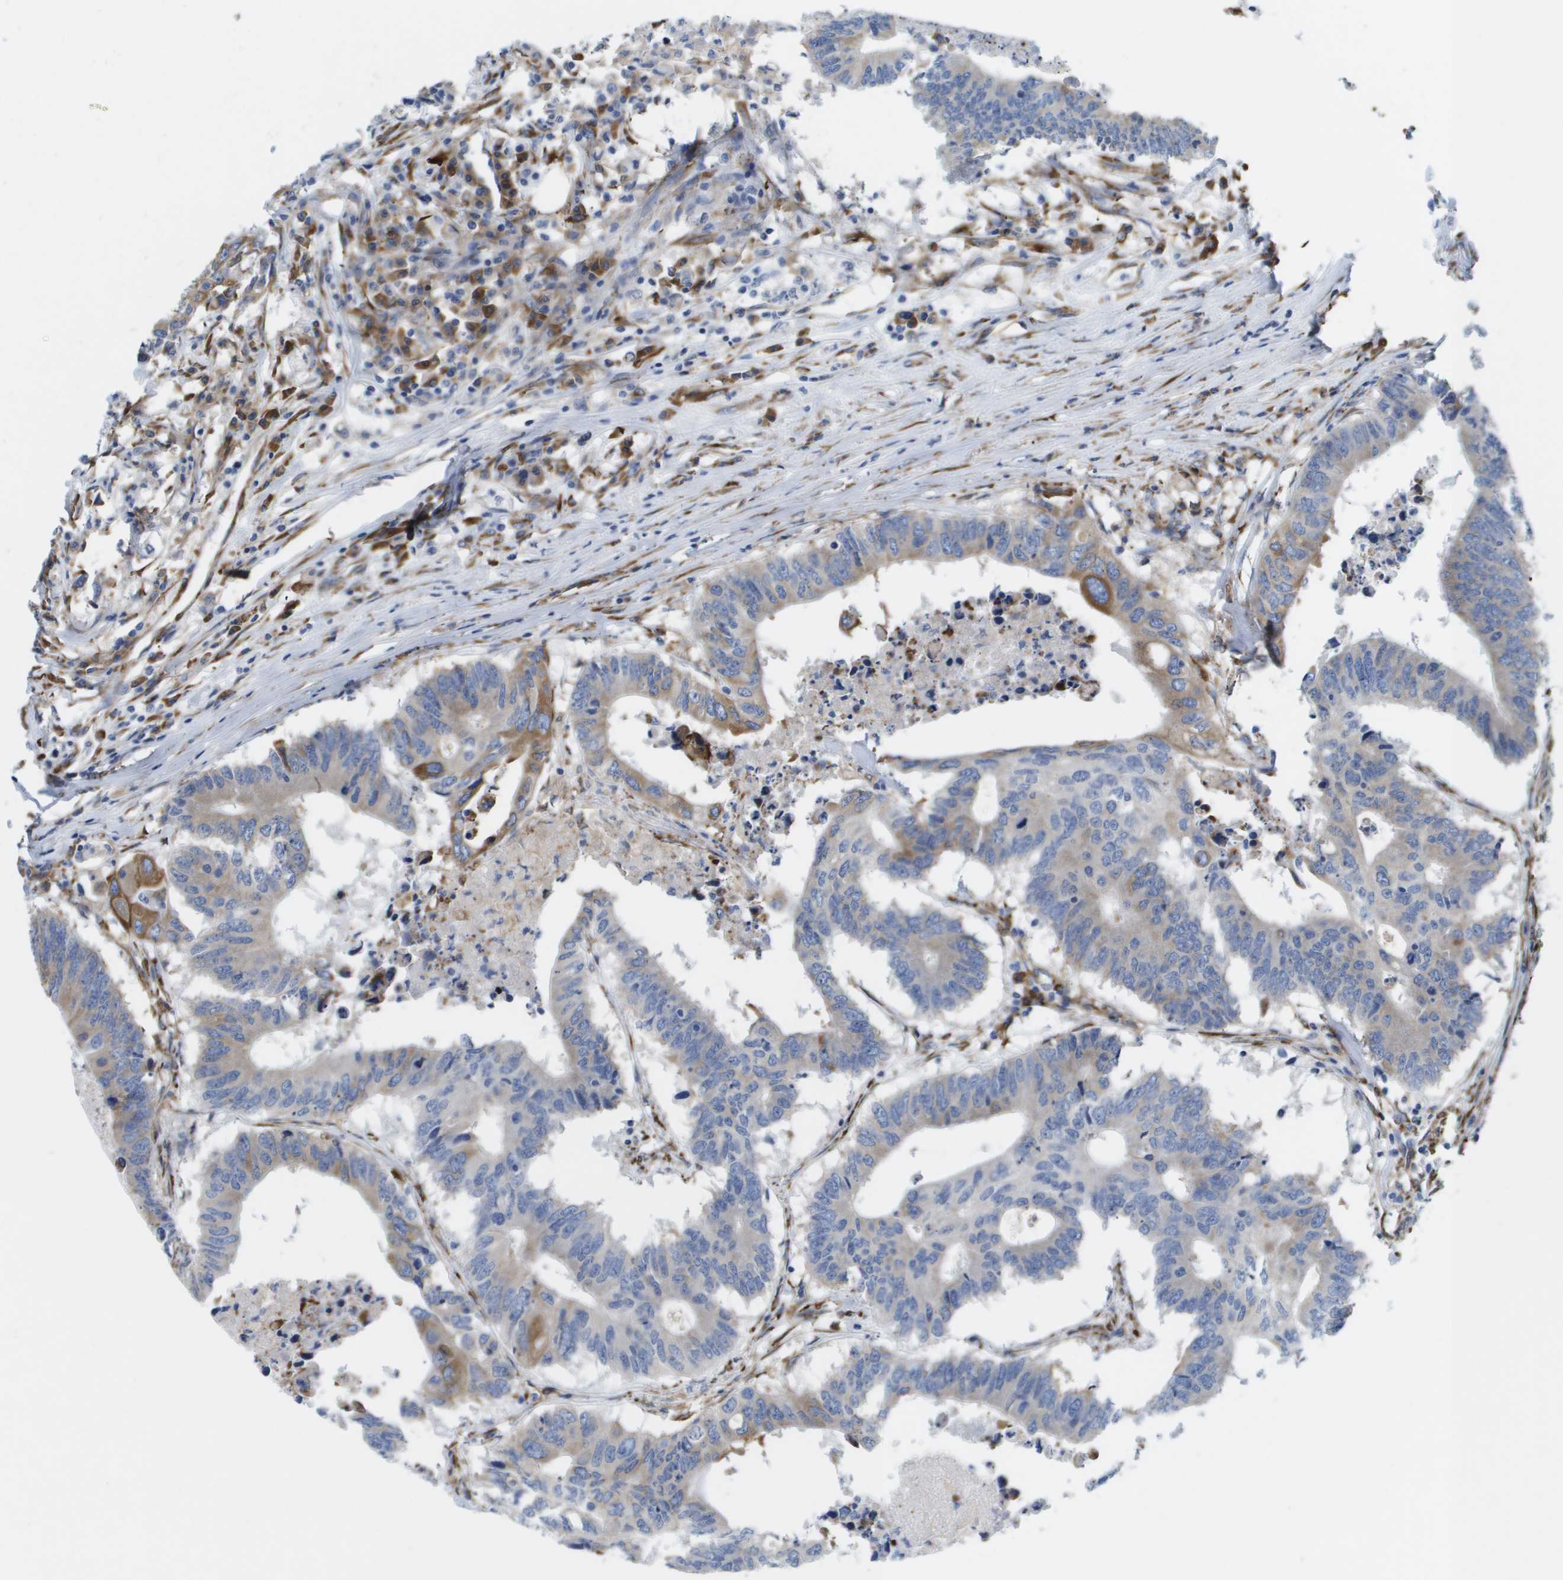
{"staining": {"intensity": "moderate", "quantity": "25%-75%", "location": "cytoplasmic/membranous"}, "tissue": "colorectal cancer", "cell_type": "Tumor cells", "image_type": "cancer", "snomed": [{"axis": "morphology", "description": "Adenocarcinoma, NOS"}, {"axis": "topography", "description": "Colon"}], "caption": "Protein staining shows moderate cytoplasmic/membranous staining in about 25%-75% of tumor cells in colorectal cancer.", "gene": "ST3GAL2", "patient": {"sex": "male", "age": 71}}